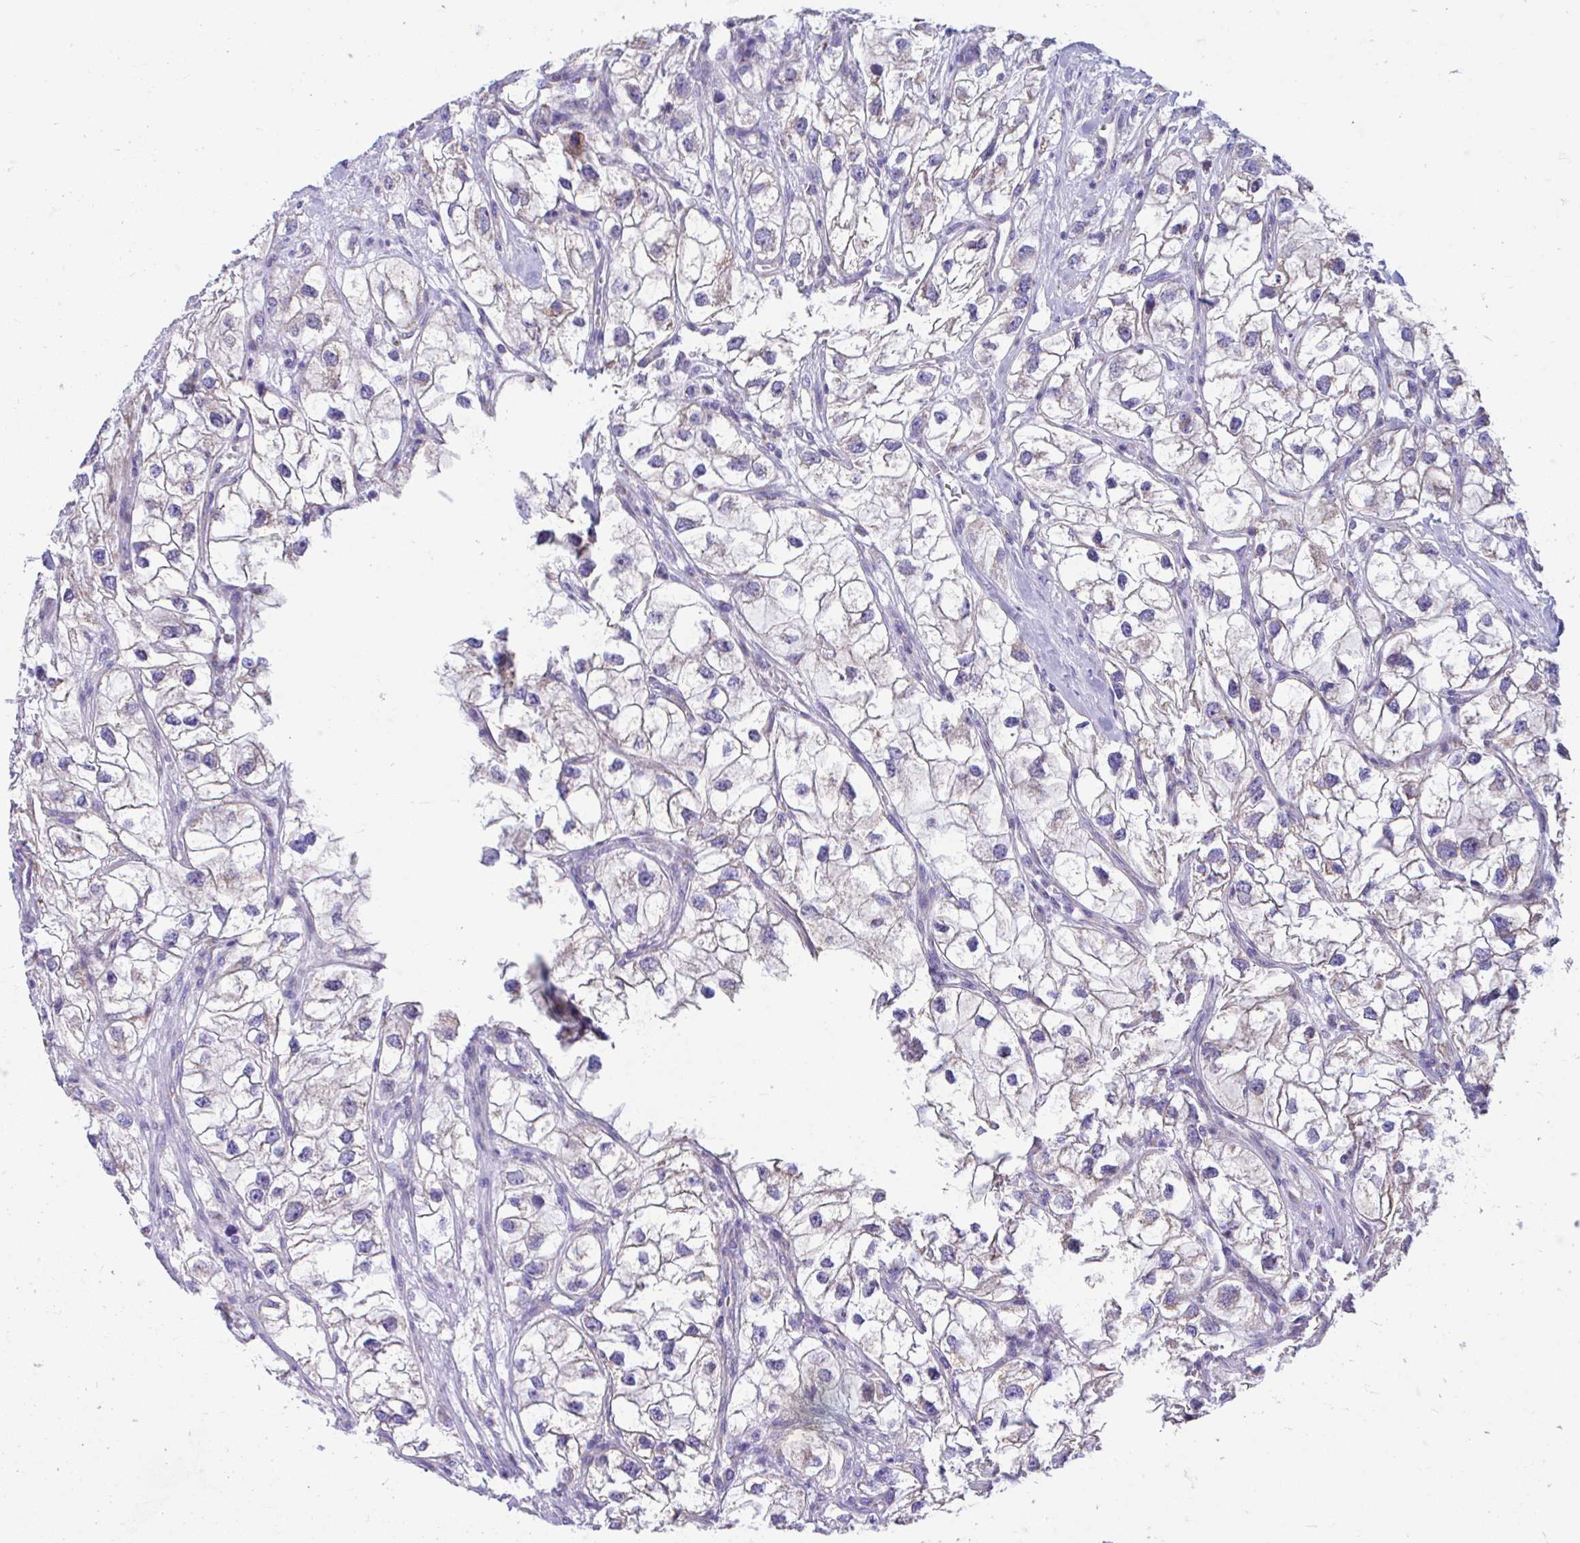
{"staining": {"intensity": "weak", "quantity": "<25%", "location": "cytoplasmic/membranous"}, "tissue": "renal cancer", "cell_type": "Tumor cells", "image_type": "cancer", "snomed": [{"axis": "morphology", "description": "Adenocarcinoma, NOS"}, {"axis": "topography", "description": "Kidney"}], "caption": "Micrograph shows no significant protein staining in tumor cells of renal adenocarcinoma.", "gene": "OR13A1", "patient": {"sex": "male", "age": 59}}